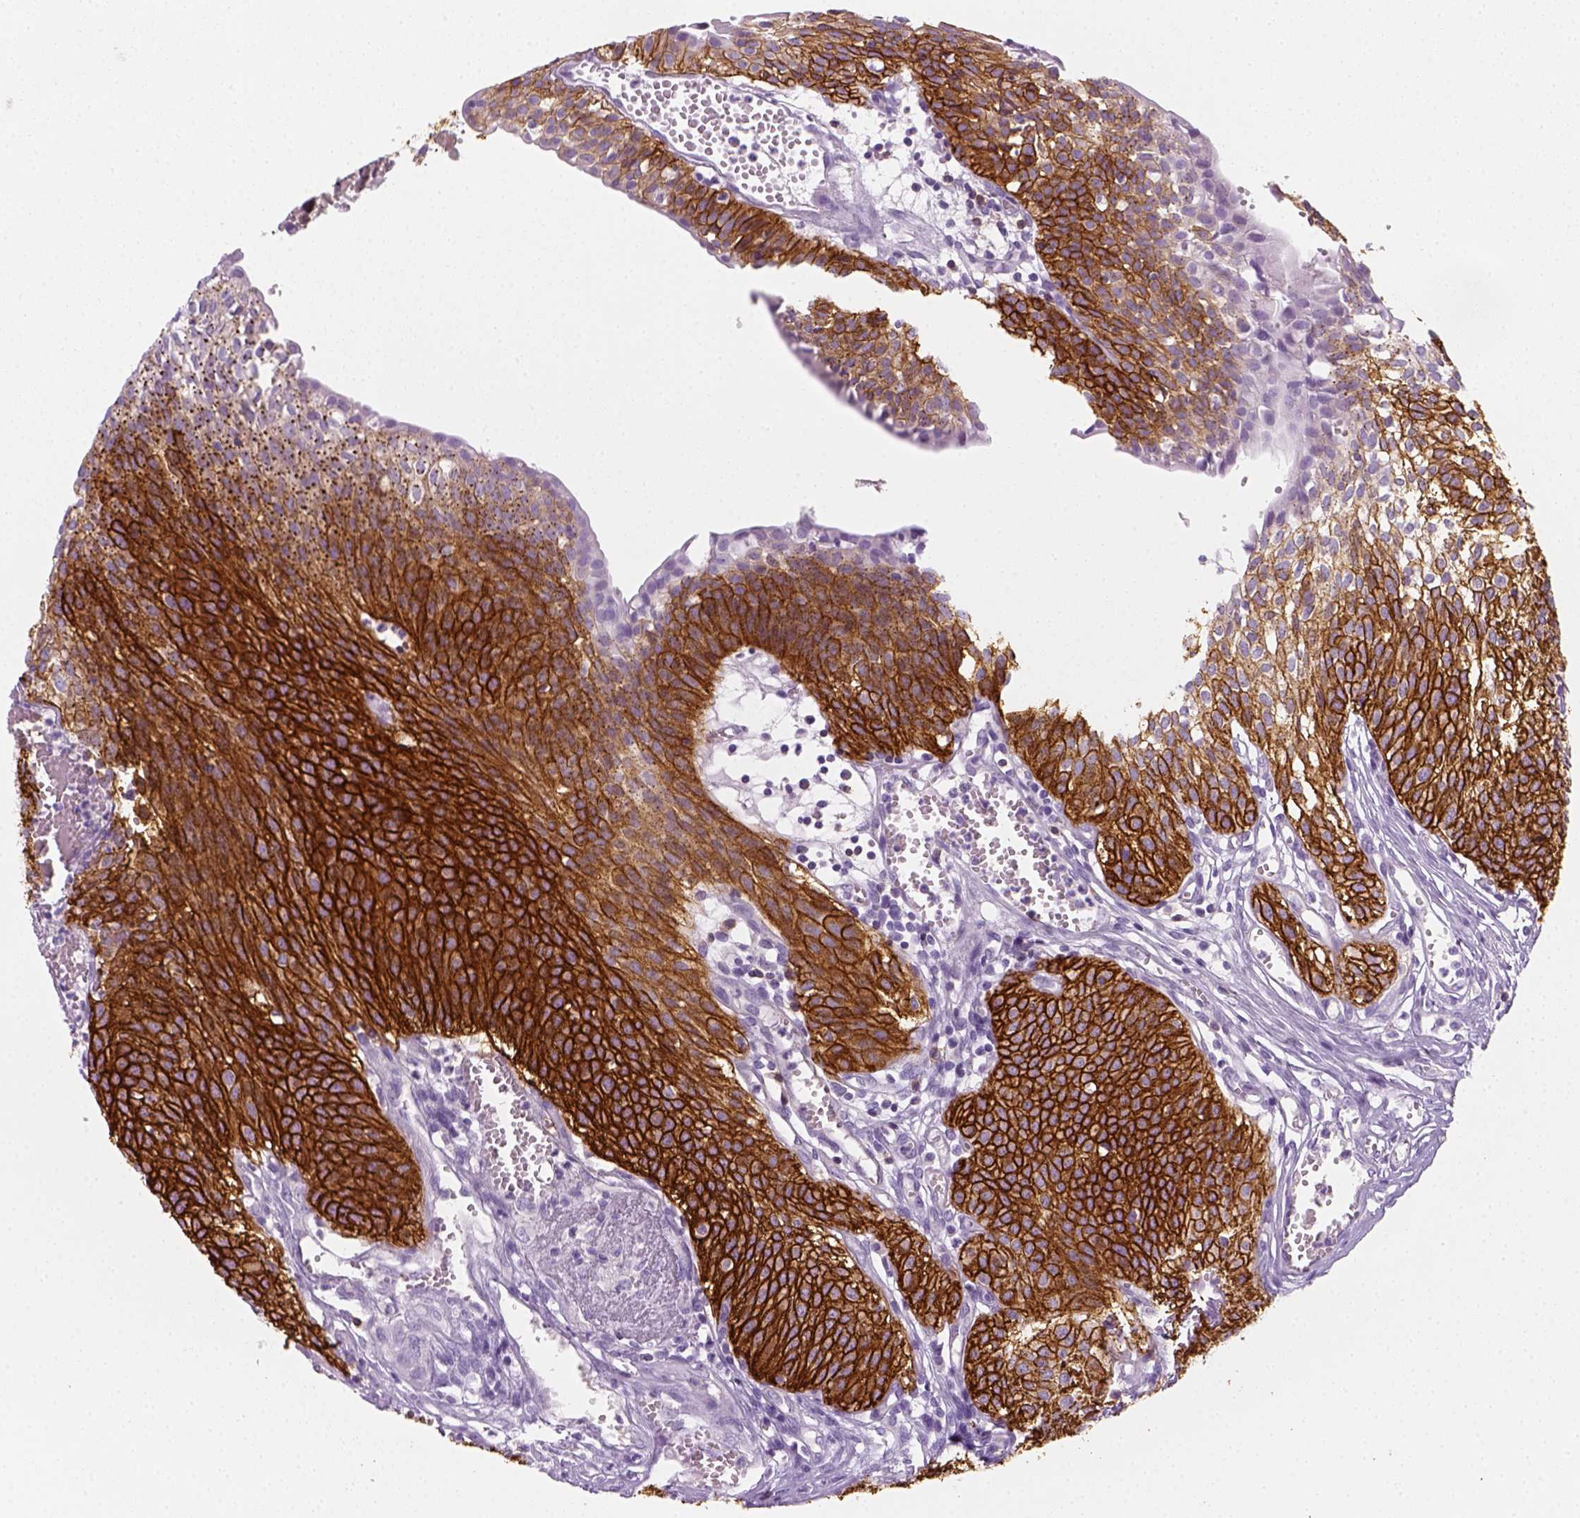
{"staining": {"intensity": "strong", "quantity": "25%-75%", "location": "cytoplasmic/membranous"}, "tissue": "urothelial cancer", "cell_type": "Tumor cells", "image_type": "cancer", "snomed": [{"axis": "morphology", "description": "Urothelial carcinoma, High grade"}, {"axis": "topography", "description": "Urinary bladder"}], "caption": "Urothelial carcinoma (high-grade) stained with DAB immunohistochemistry exhibits high levels of strong cytoplasmic/membranous positivity in approximately 25%-75% of tumor cells.", "gene": "AQP3", "patient": {"sex": "male", "age": 57}}